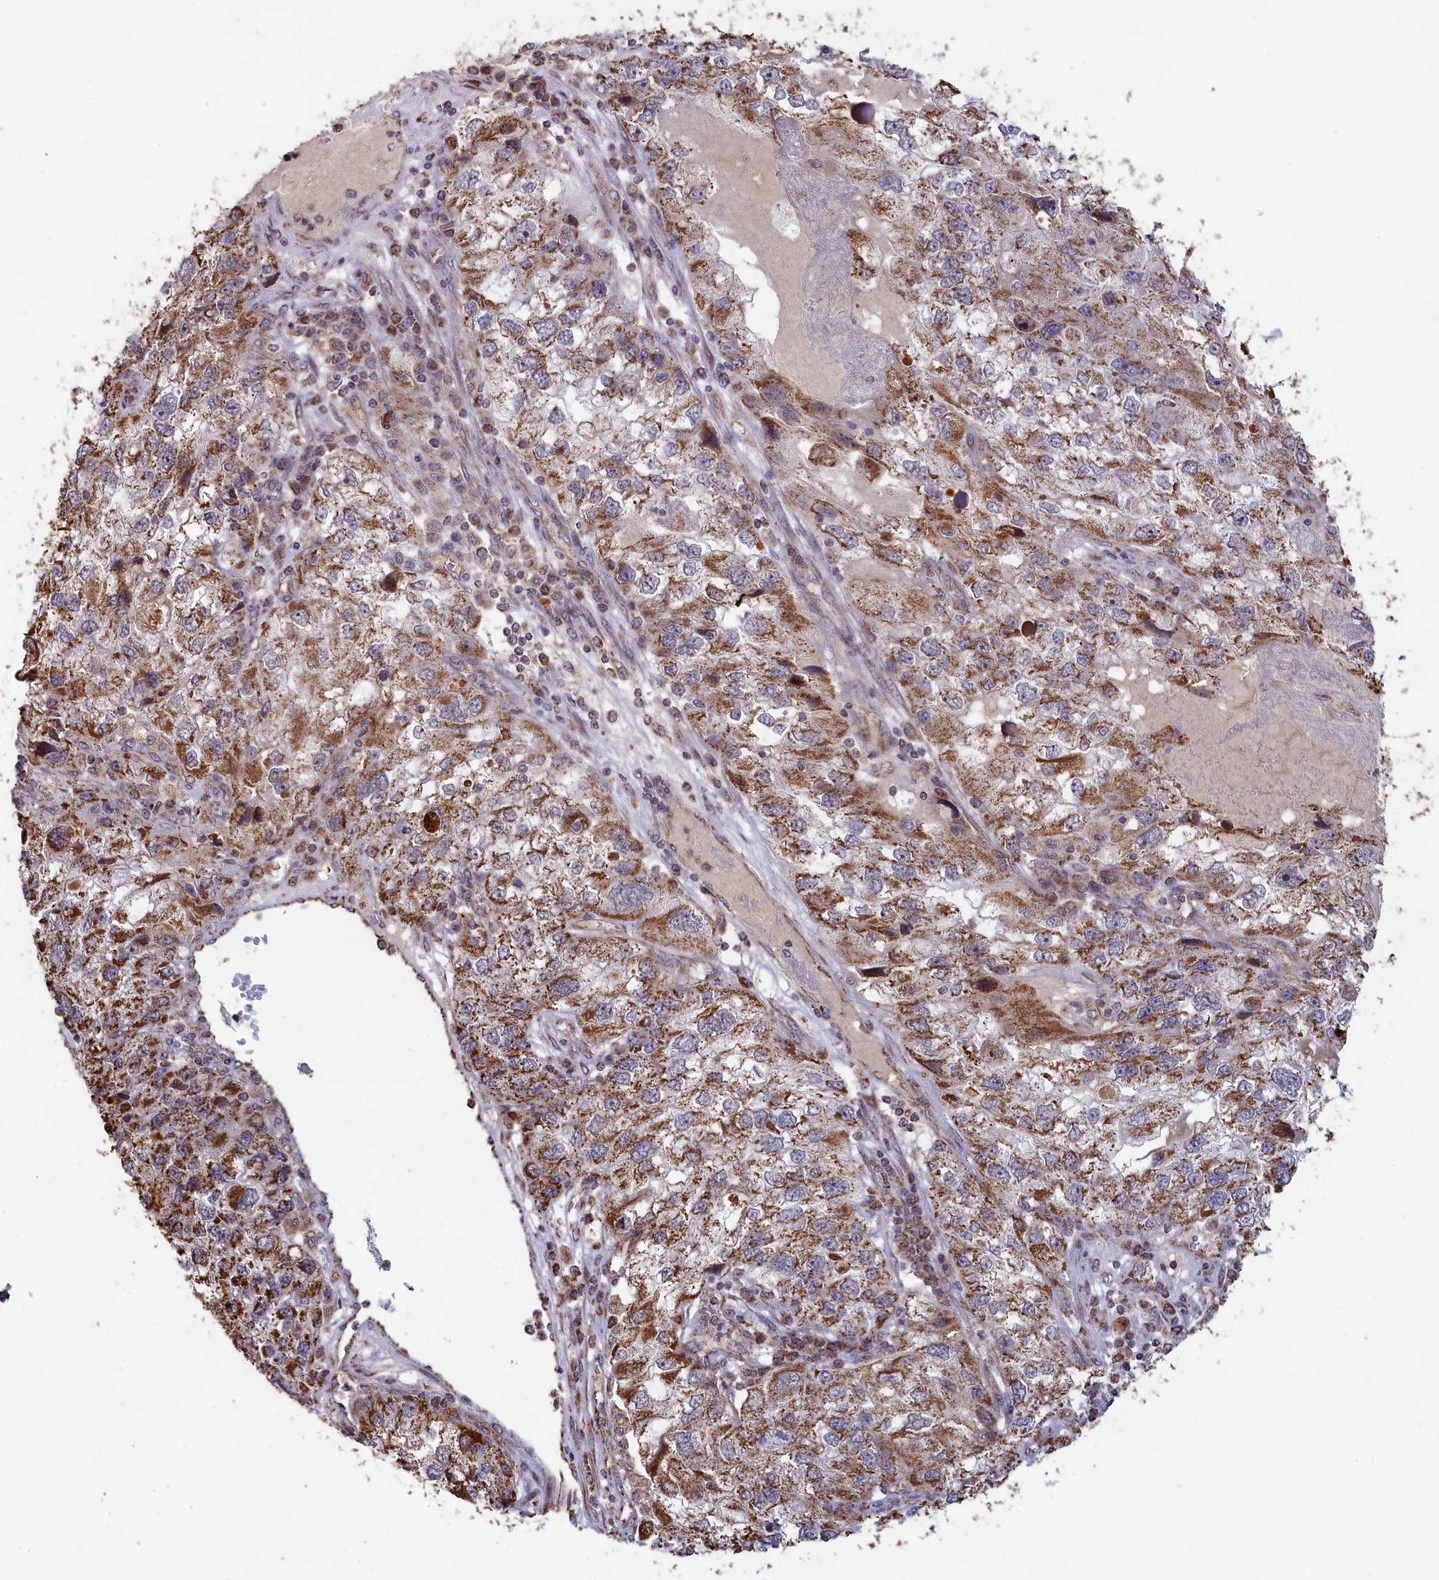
{"staining": {"intensity": "moderate", "quantity": ">75%", "location": "cytoplasmic/membranous"}, "tissue": "endometrial cancer", "cell_type": "Tumor cells", "image_type": "cancer", "snomed": [{"axis": "morphology", "description": "Adenocarcinoma, NOS"}, {"axis": "topography", "description": "Endometrium"}], "caption": "Tumor cells show moderate cytoplasmic/membranous staining in about >75% of cells in endometrial cancer.", "gene": "ZNF816", "patient": {"sex": "female", "age": 49}}